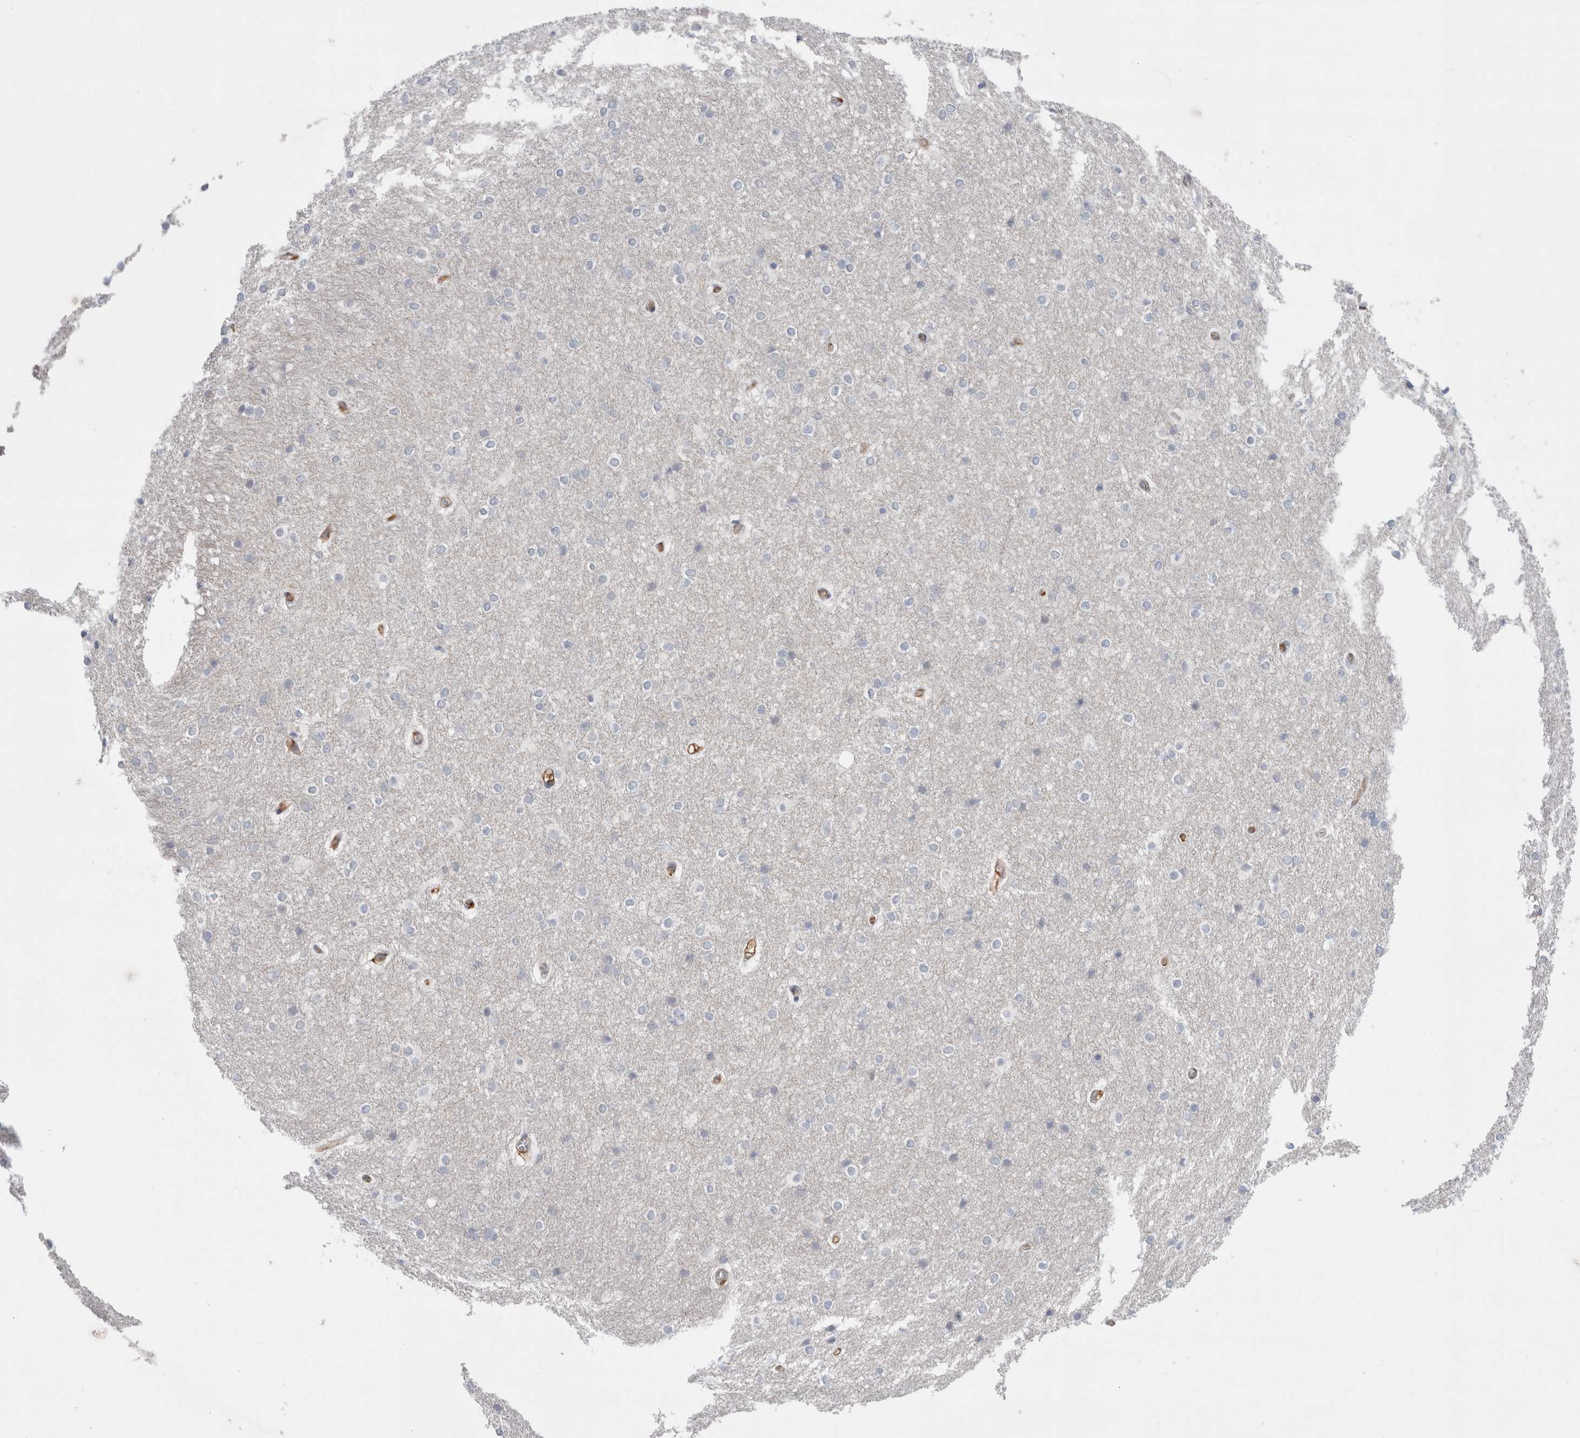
{"staining": {"intensity": "negative", "quantity": "none", "location": "none"}, "tissue": "caudate", "cell_type": "Glial cells", "image_type": "normal", "snomed": [{"axis": "morphology", "description": "Normal tissue, NOS"}, {"axis": "topography", "description": "Lateral ventricle wall"}], "caption": "Image shows no significant protein positivity in glial cells of benign caudate.", "gene": "ANKMY1", "patient": {"sex": "female", "age": 19}}